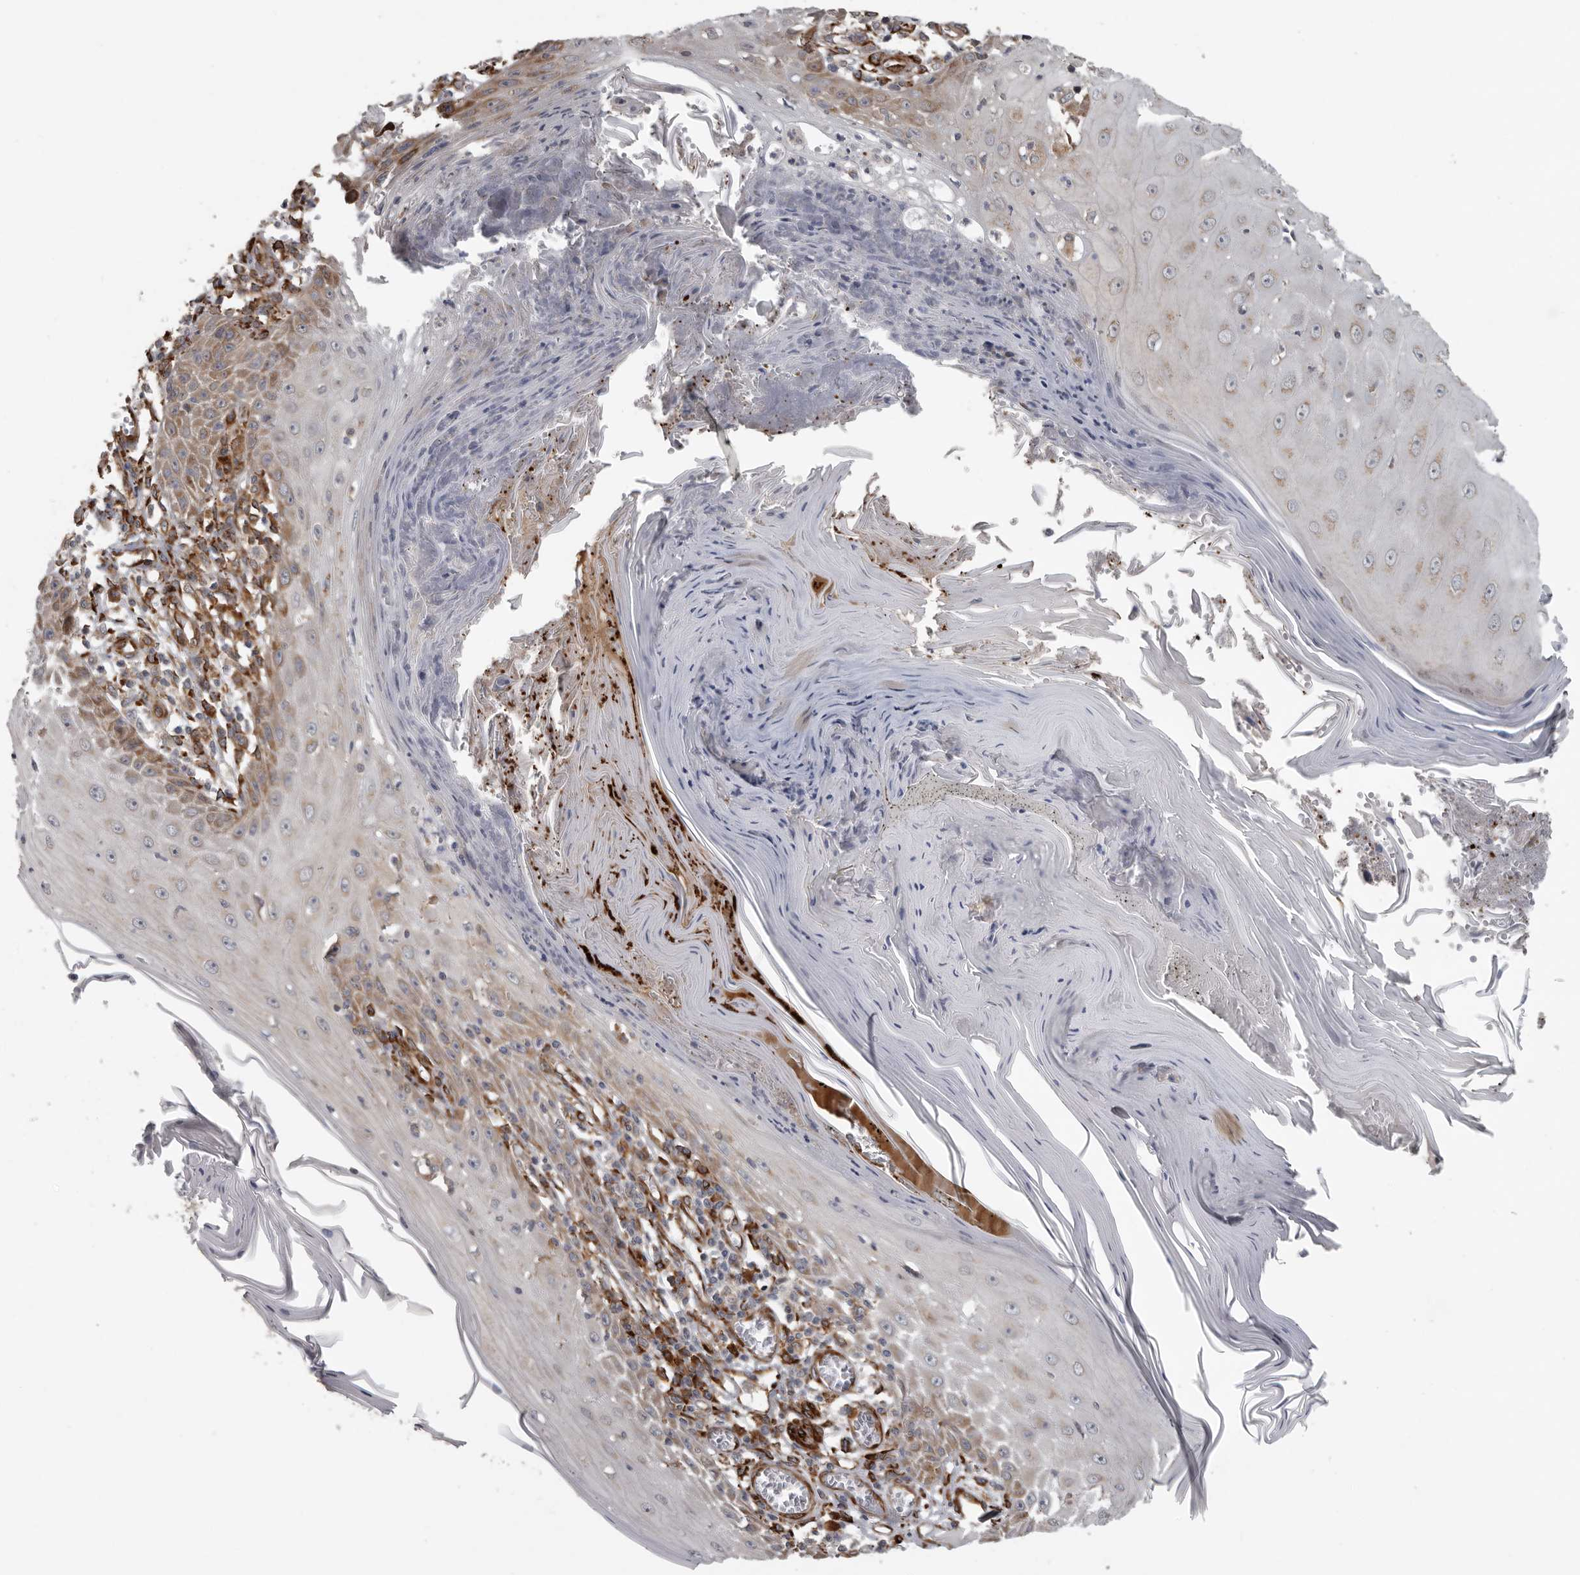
{"staining": {"intensity": "moderate", "quantity": "25%-75%", "location": "cytoplasmic/membranous"}, "tissue": "skin cancer", "cell_type": "Tumor cells", "image_type": "cancer", "snomed": [{"axis": "morphology", "description": "Squamous cell carcinoma, NOS"}, {"axis": "topography", "description": "Skin"}], "caption": "High-magnification brightfield microscopy of squamous cell carcinoma (skin) stained with DAB (3,3'-diaminobenzidine) (brown) and counterstained with hematoxylin (blue). tumor cells exhibit moderate cytoplasmic/membranous staining is appreciated in approximately25%-75% of cells.", "gene": "CEP350", "patient": {"sex": "female", "age": 73}}